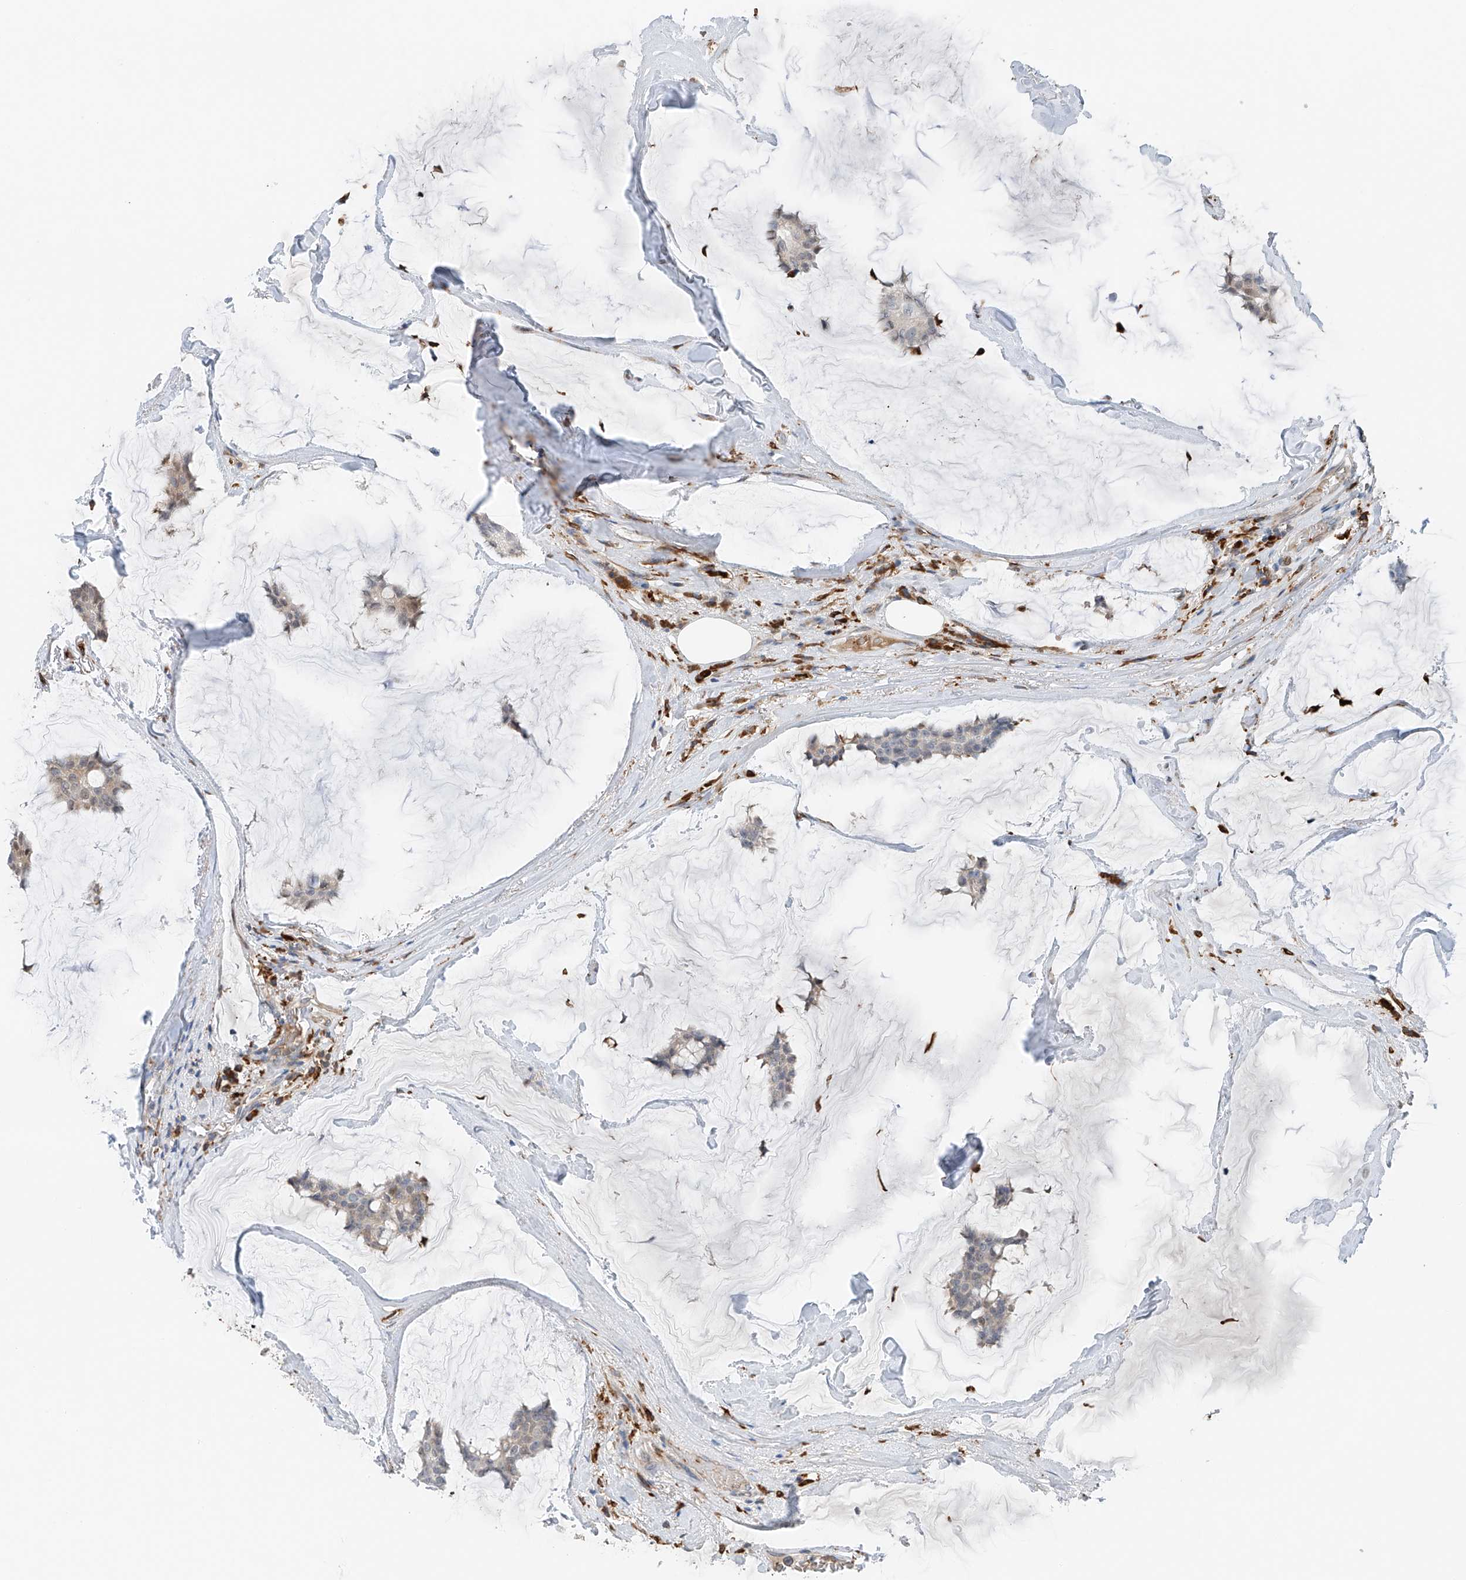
{"staining": {"intensity": "weak", "quantity": "<25%", "location": "cytoplasmic/membranous"}, "tissue": "breast cancer", "cell_type": "Tumor cells", "image_type": "cancer", "snomed": [{"axis": "morphology", "description": "Duct carcinoma"}, {"axis": "topography", "description": "Breast"}], "caption": "Tumor cells are negative for brown protein staining in breast infiltrating ductal carcinoma.", "gene": "TBXAS1", "patient": {"sex": "female", "age": 93}}